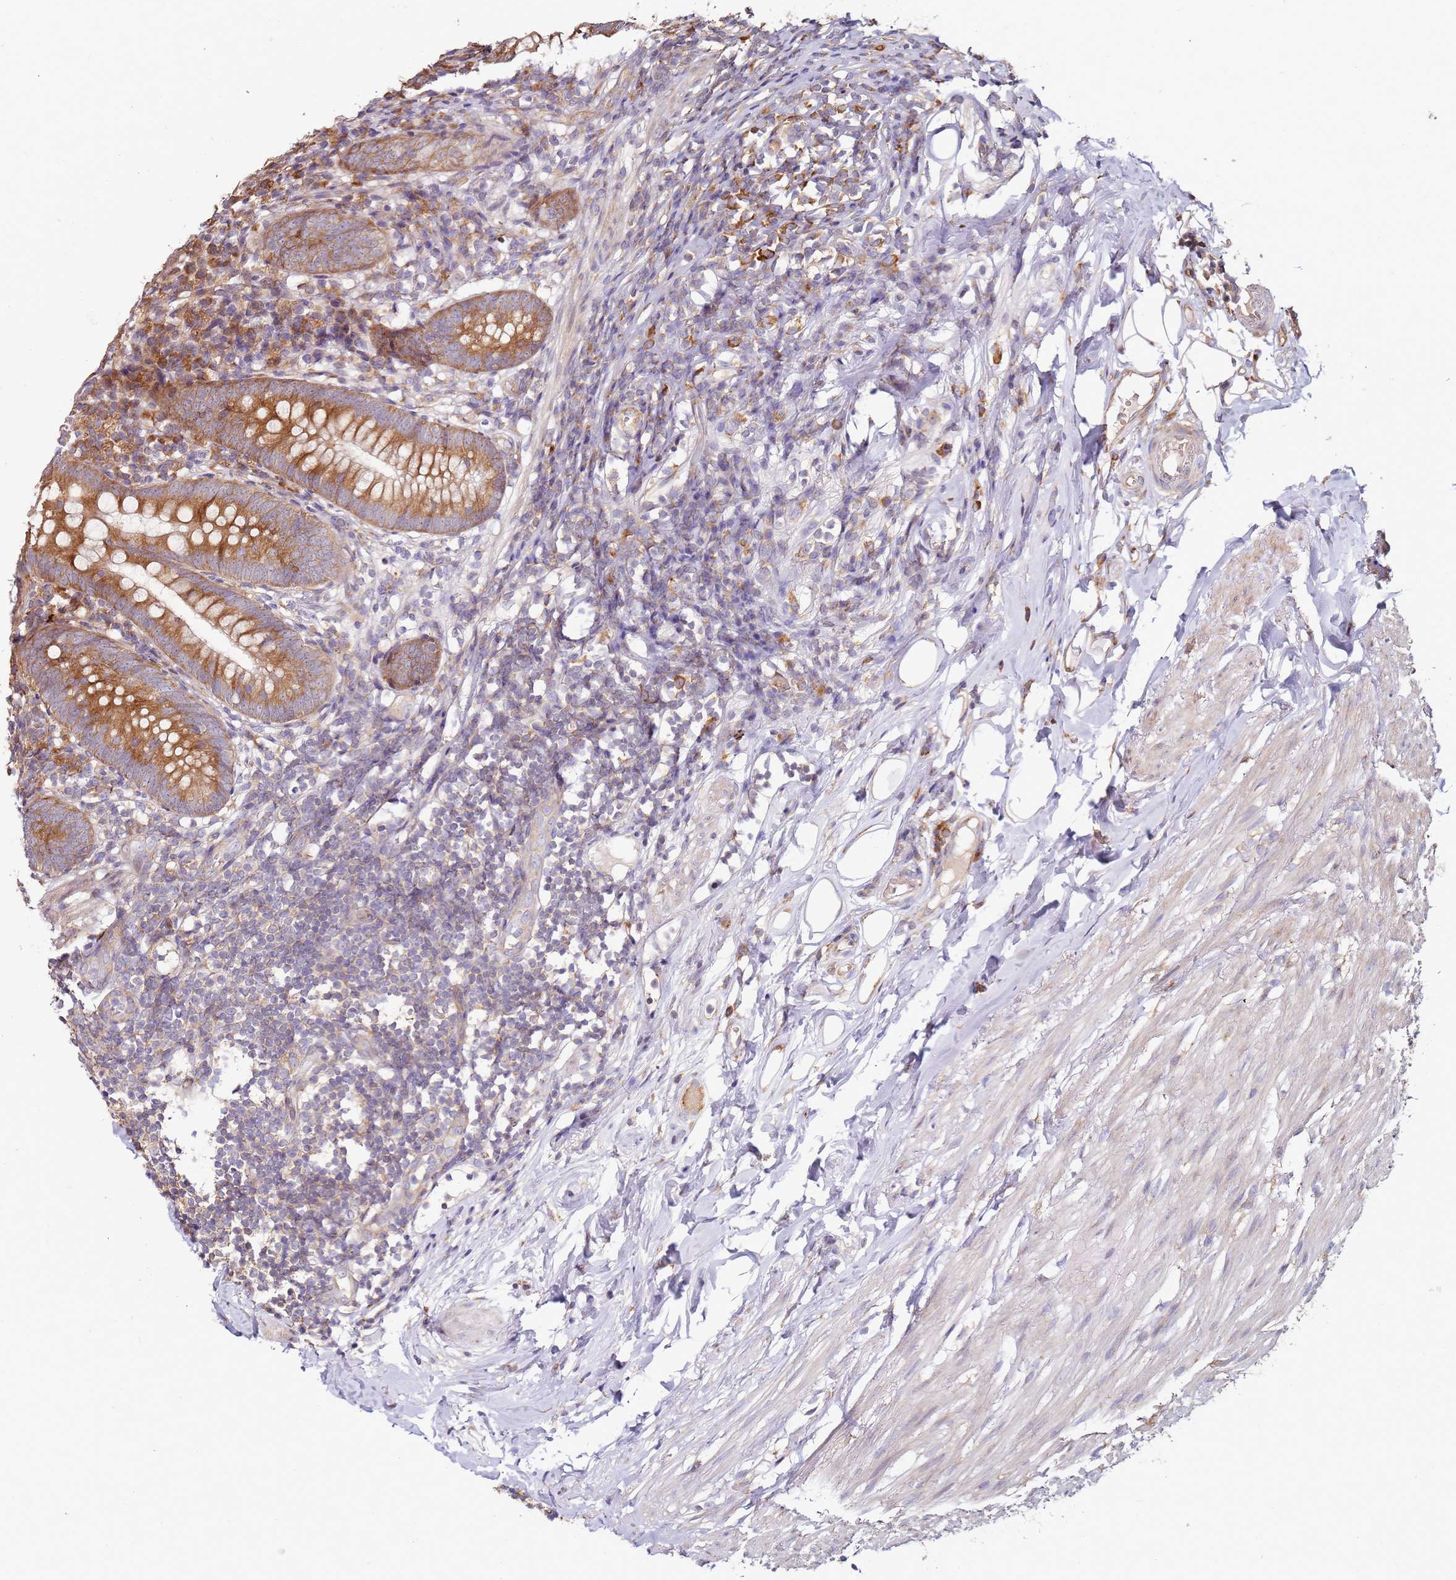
{"staining": {"intensity": "moderate", "quantity": ">75%", "location": "cytoplasmic/membranous"}, "tissue": "appendix", "cell_type": "Glandular cells", "image_type": "normal", "snomed": [{"axis": "morphology", "description": "Normal tissue, NOS"}, {"axis": "topography", "description": "Appendix"}], "caption": "The immunohistochemical stain shows moderate cytoplasmic/membranous staining in glandular cells of normal appendix.", "gene": "RPS3A", "patient": {"sex": "female", "age": 62}}